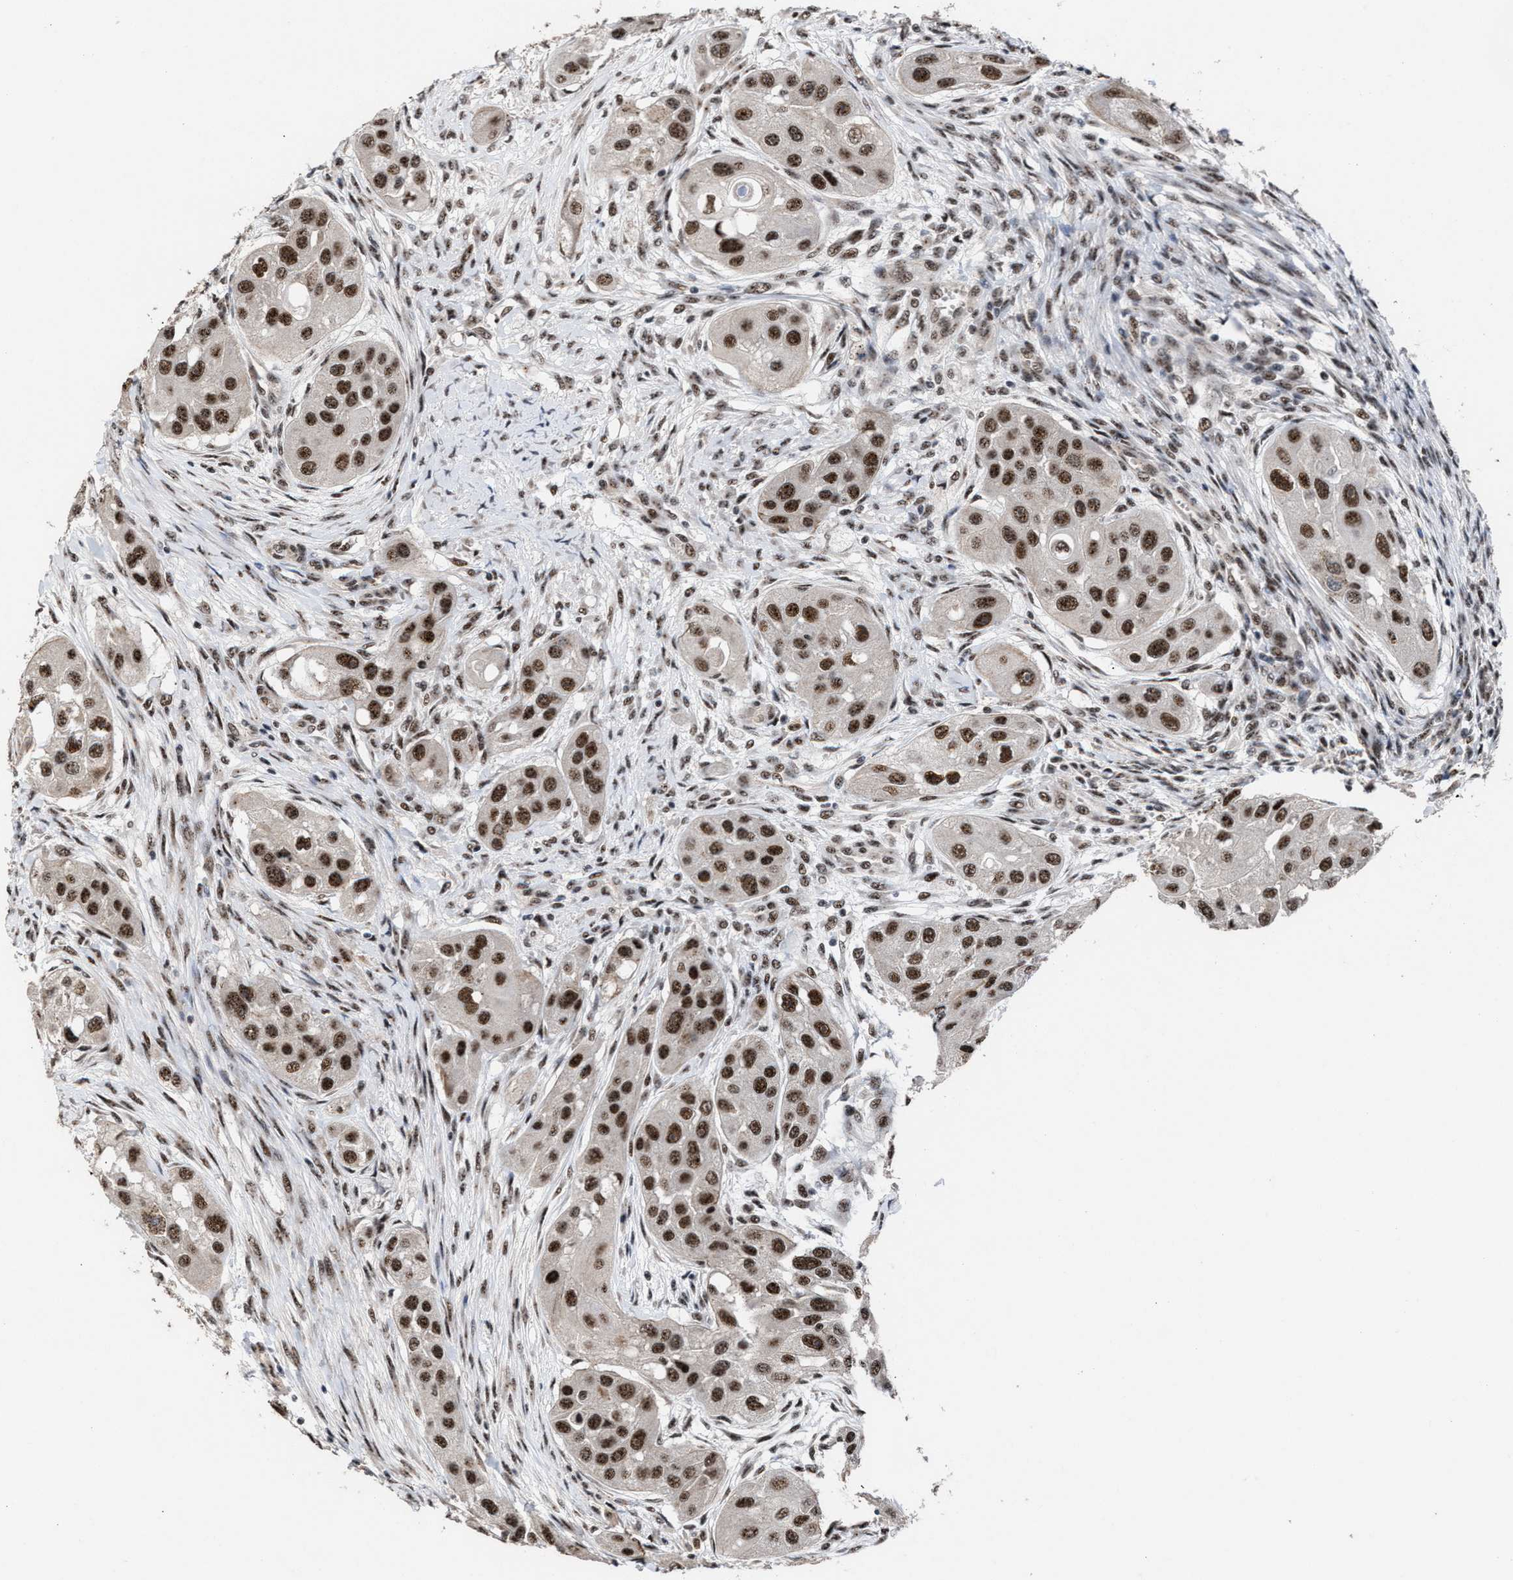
{"staining": {"intensity": "strong", "quantity": ">75%", "location": "nuclear"}, "tissue": "head and neck cancer", "cell_type": "Tumor cells", "image_type": "cancer", "snomed": [{"axis": "morphology", "description": "Normal tissue, NOS"}, {"axis": "morphology", "description": "Squamous cell carcinoma, NOS"}, {"axis": "topography", "description": "Skeletal muscle"}, {"axis": "topography", "description": "Head-Neck"}], "caption": "Head and neck cancer (squamous cell carcinoma) was stained to show a protein in brown. There is high levels of strong nuclear positivity in approximately >75% of tumor cells.", "gene": "EIF4A3", "patient": {"sex": "male", "age": 51}}